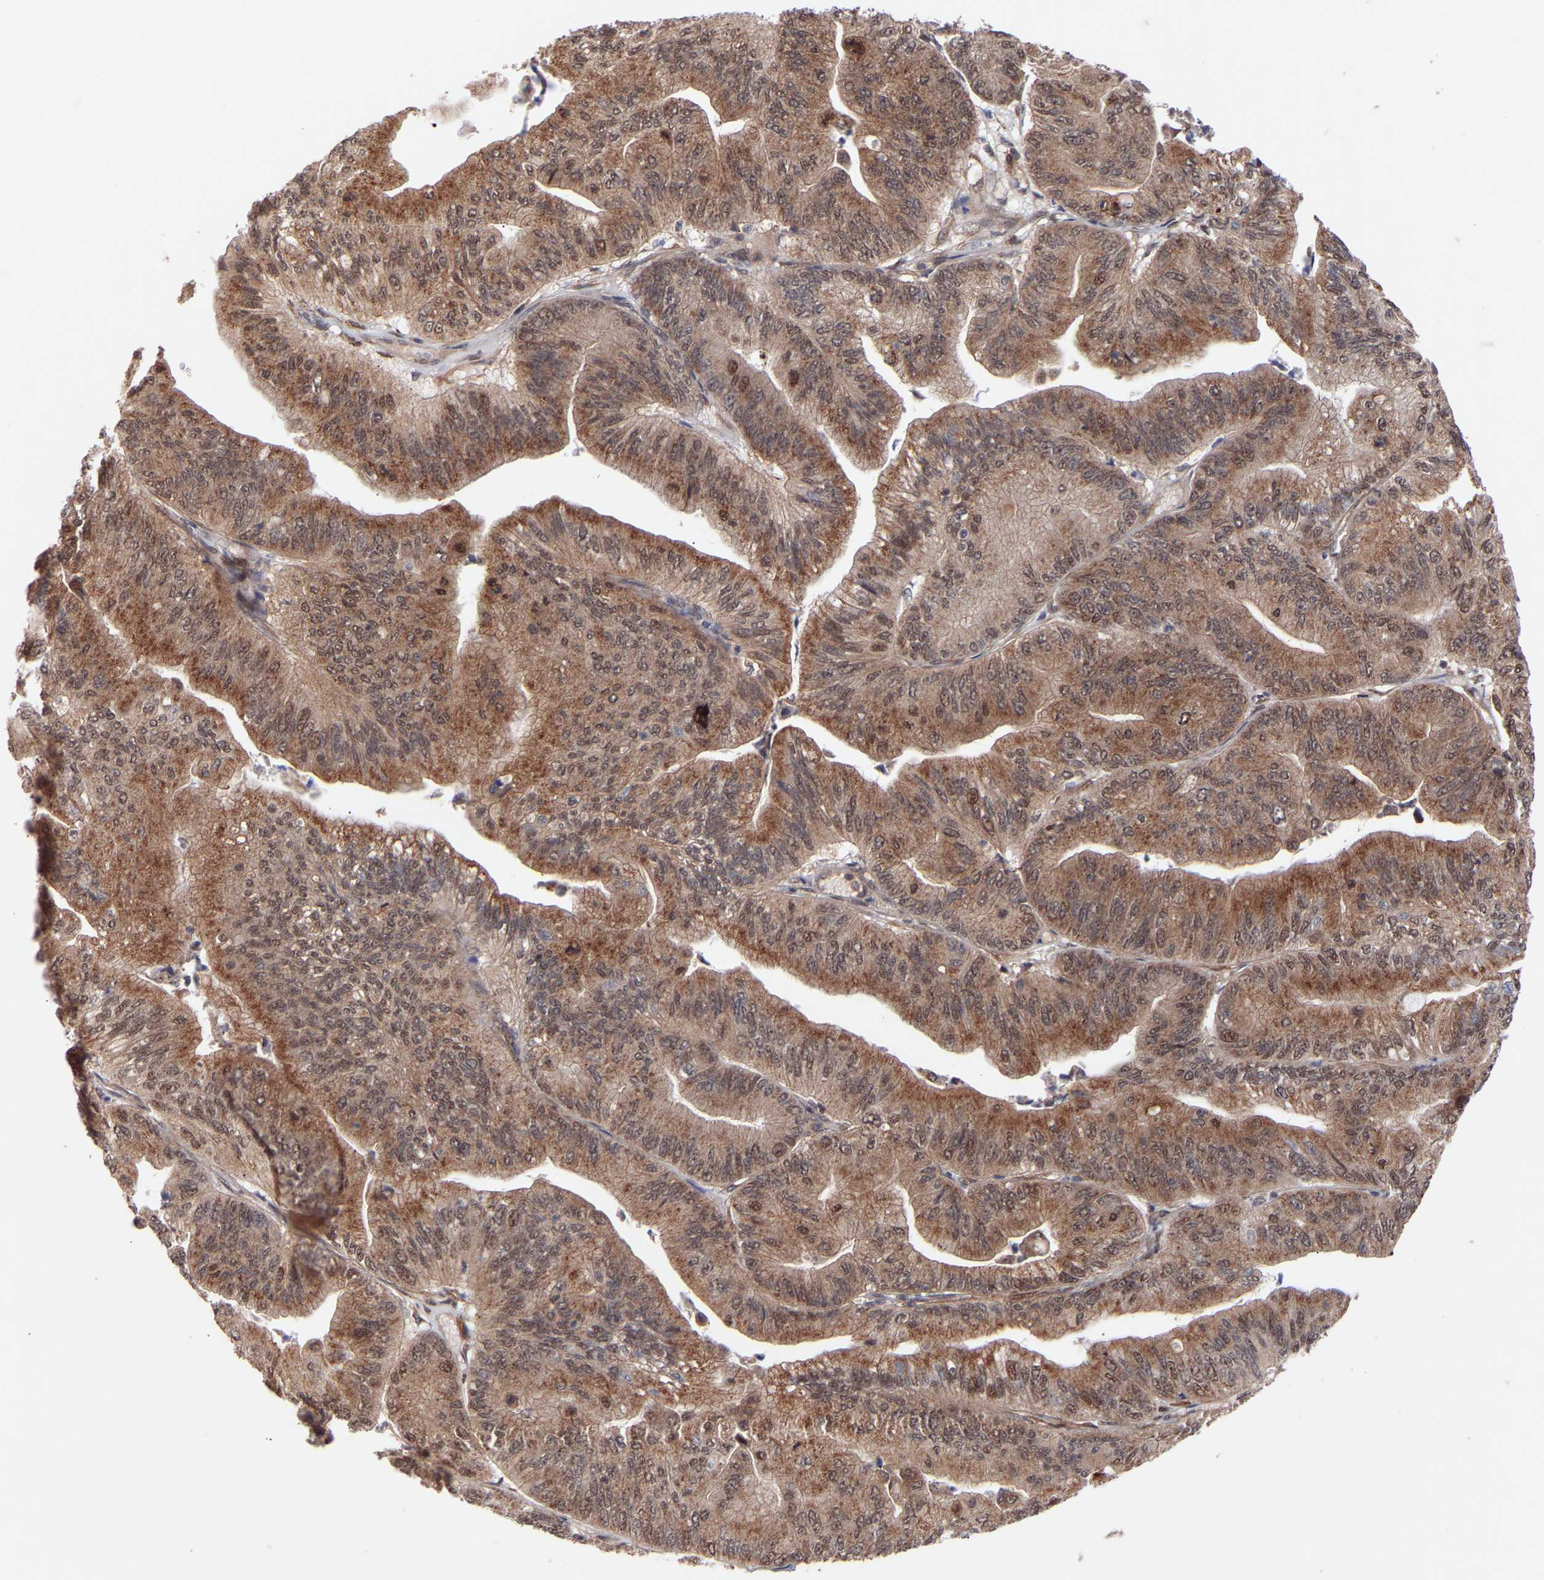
{"staining": {"intensity": "moderate", "quantity": ">75%", "location": "cytoplasmic/membranous,nuclear"}, "tissue": "ovarian cancer", "cell_type": "Tumor cells", "image_type": "cancer", "snomed": [{"axis": "morphology", "description": "Cystadenocarcinoma, mucinous, NOS"}, {"axis": "topography", "description": "Ovary"}], "caption": "Immunohistochemistry (DAB) staining of ovarian cancer reveals moderate cytoplasmic/membranous and nuclear protein positivity in about >75% of tumor cells.", "gene": "PDLIM5", "patient": {"sex": "female", "age": 61}}